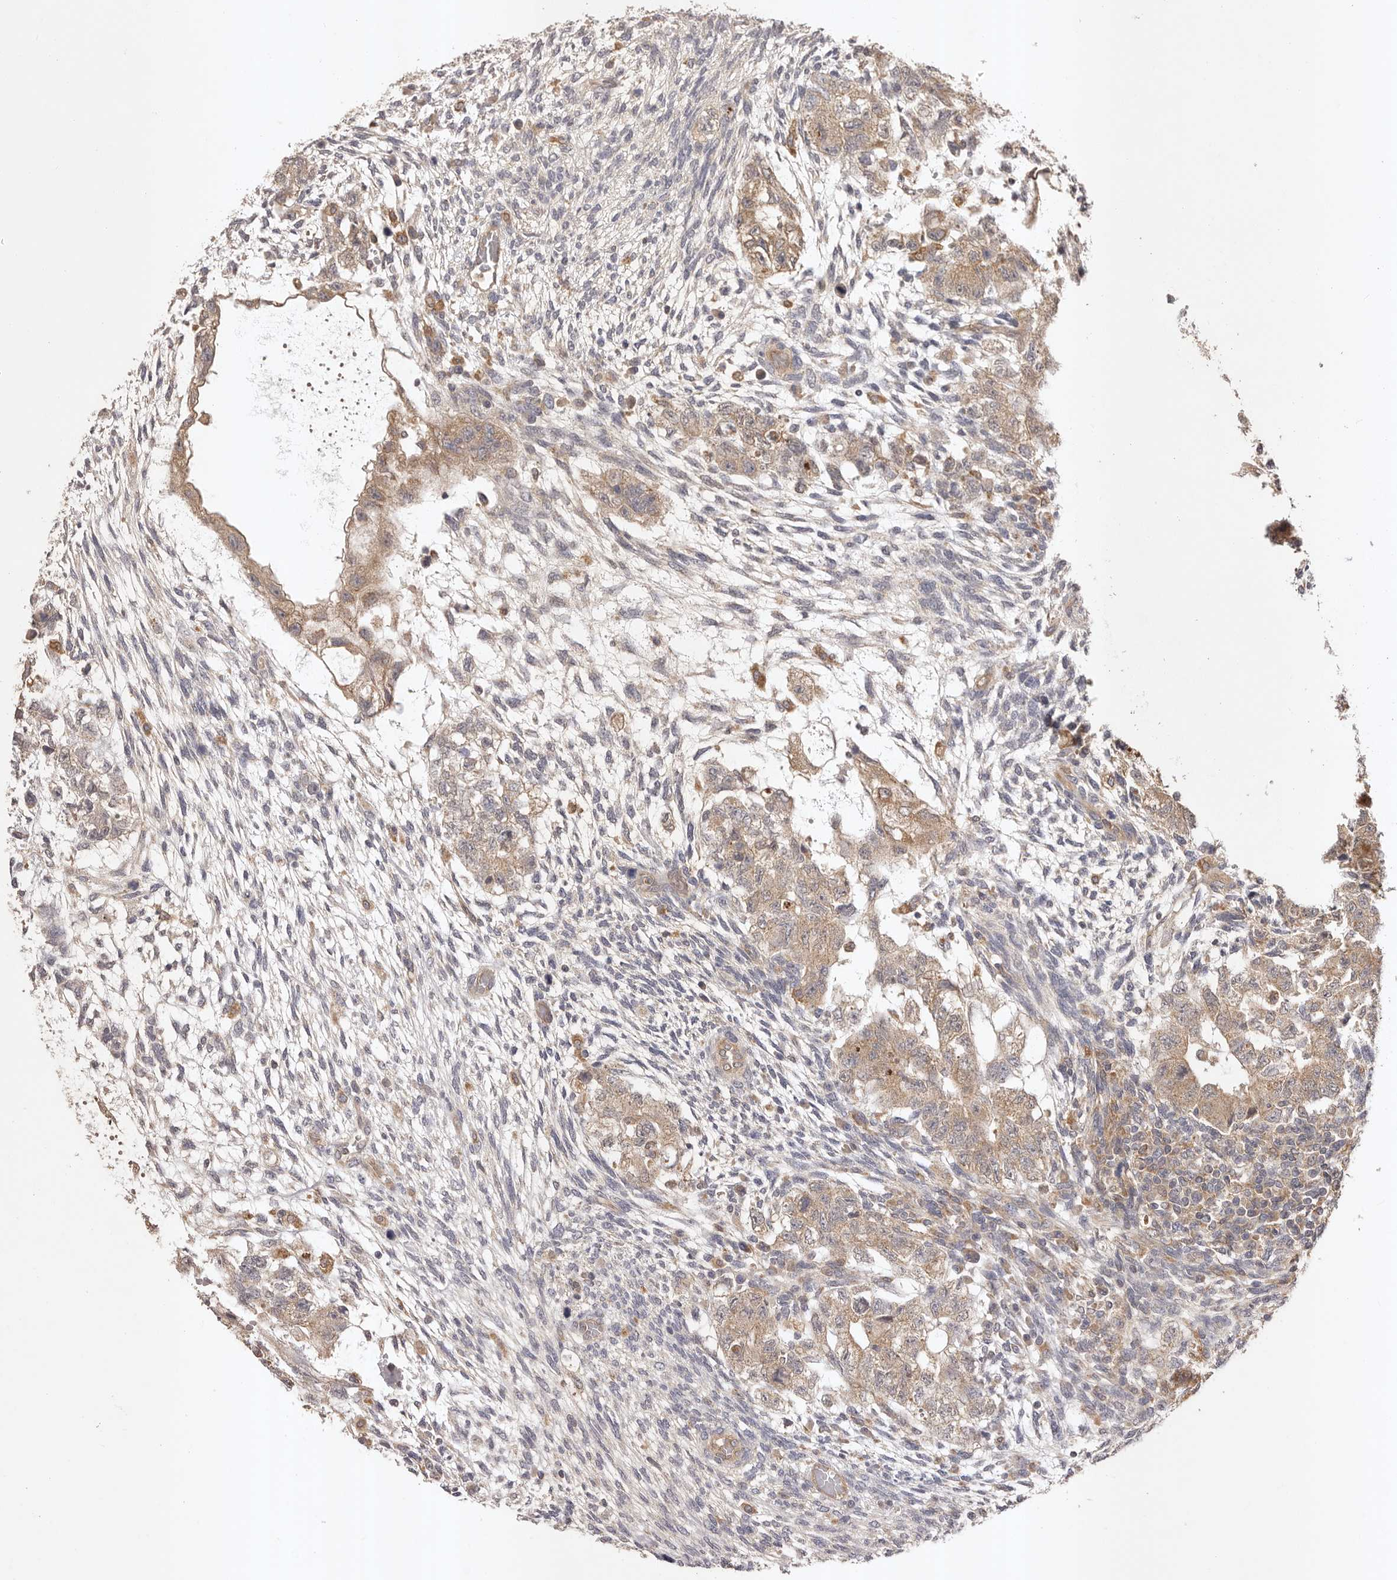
{"staining": {"intensity": "weak", "quantity": ">75%", "location": "cytoplasmic/membranous"}, "tissue": "testis cancer", "cell_type": "Tumor cells", "image_type": "cancer", "snomed": [{"axis": "morphology", "description": "Normal tissue, NOS"}, {"axis": "morphology", "description": "Carcinoma, Embryonal, NOS"}, {"axis": "topography", "description": "Testis"}], "caption": "Human embryonal carcinoma (testis) stained for a protein (brown) shows weak cytoplasmic/membranous positive expression in about >75% of tumor cells.", "gene": "UBR2", "patient": {"sex": "male", "age": 36}}